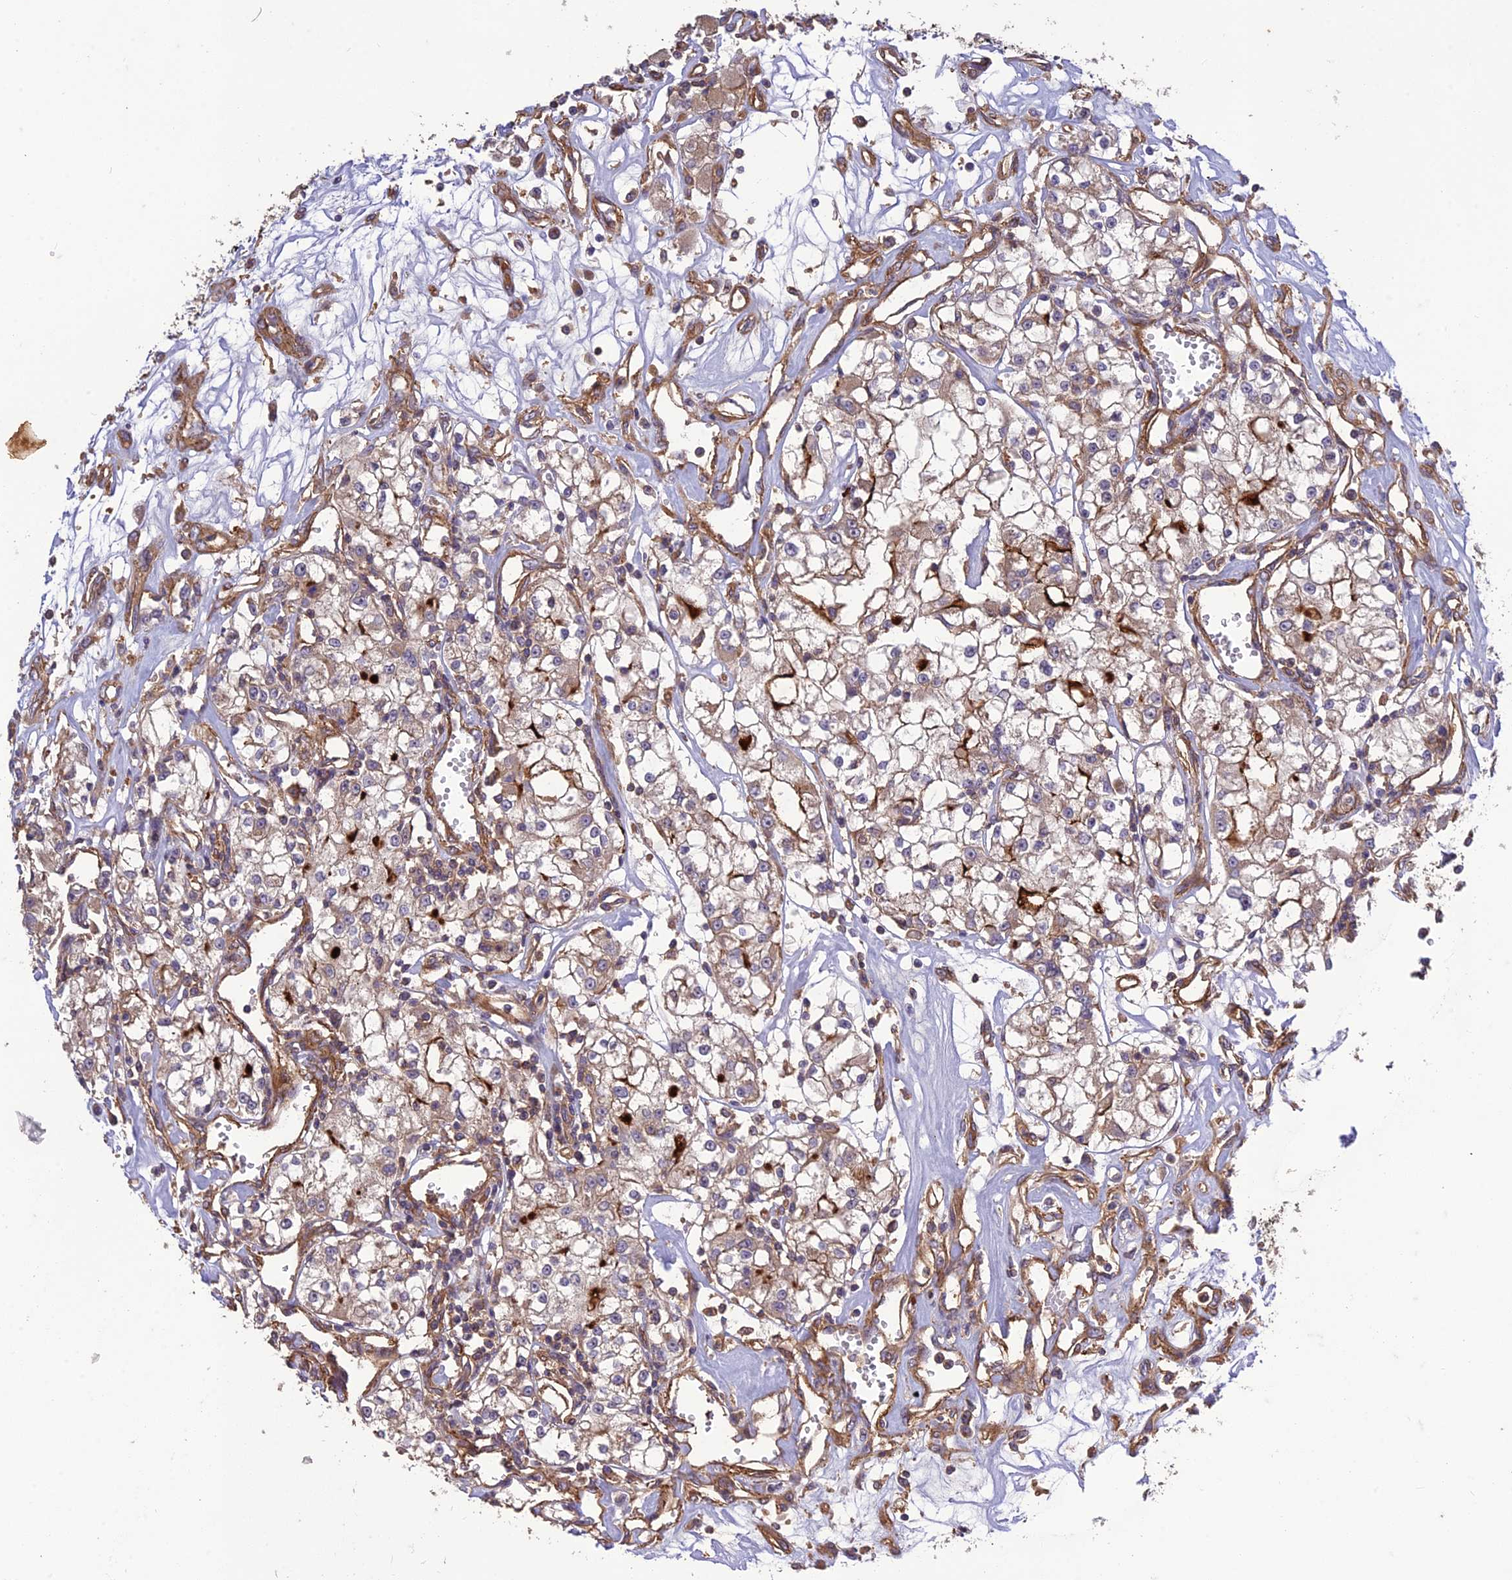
{"staining": {"intensity": "weak", "quantity": ">75%", "location": "cytoplasmic/membranous"}, "tissue": "renal cancer", "cell_type": "Tumor cells", "image_type": "cancer", "snomed": [{"axis": "morphology", "description": "Adenocarcinoma, NOS"}, {"axis": "topography", "description": "Kidney"}], "caption": "Brown immunohistochemical staining in human renal cancer reveals weak cytoplasmic/membranous expression in approximately >75% of tumor cells. The staining is performed using DAB brown chromogen to label protein expression. The nuclei are counter-stained blue using hematoxylin.", "gene": "TMEM131L", "patient": {"sex": "female", "age": 59}}